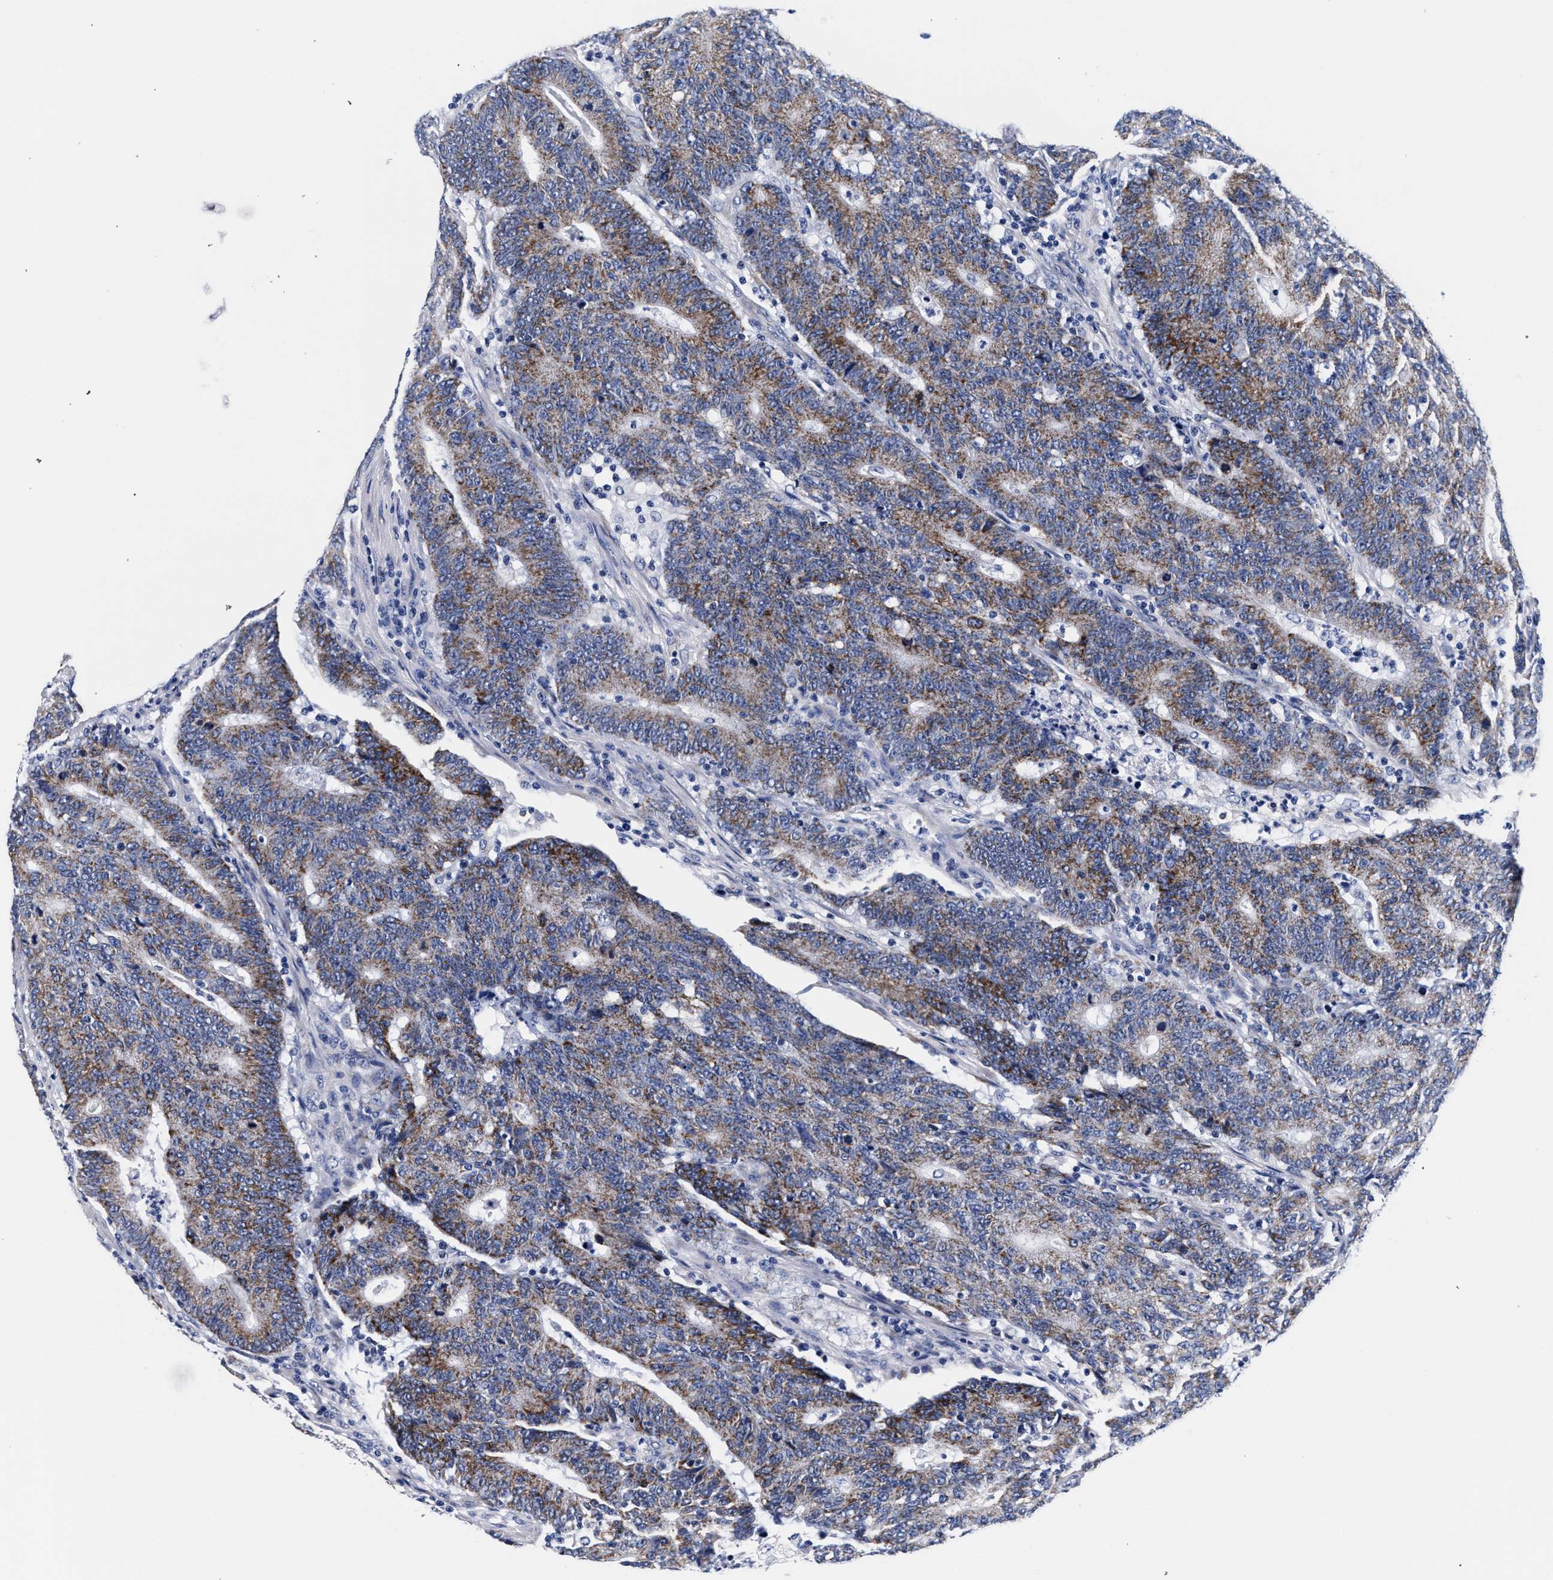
{"staining": {"intensity": "moderate", "quantity": ">75%", "location": "cytoplasmic/membranous"}, "tissue": "colorectal cancer", "cell_type": "Tumor cells", "image_type": "cancer", "snomed": [{"axis": "morphology", "description": "Normal tissue, NOS"}, {"axis": "morphology", "description": "Adenocarcinoma, NOS"}, {"axis": "topography", "description": "Colon"}], "caption": "The photomicrograph exhibits staining of colorectal cancer (adenocarcinoma), revealing moderate cytoplasmic/membranous protein expression (brown color) within tumor cells.", "gene": "RAB3B", "patient": {"sex": "female", "age": 75}}